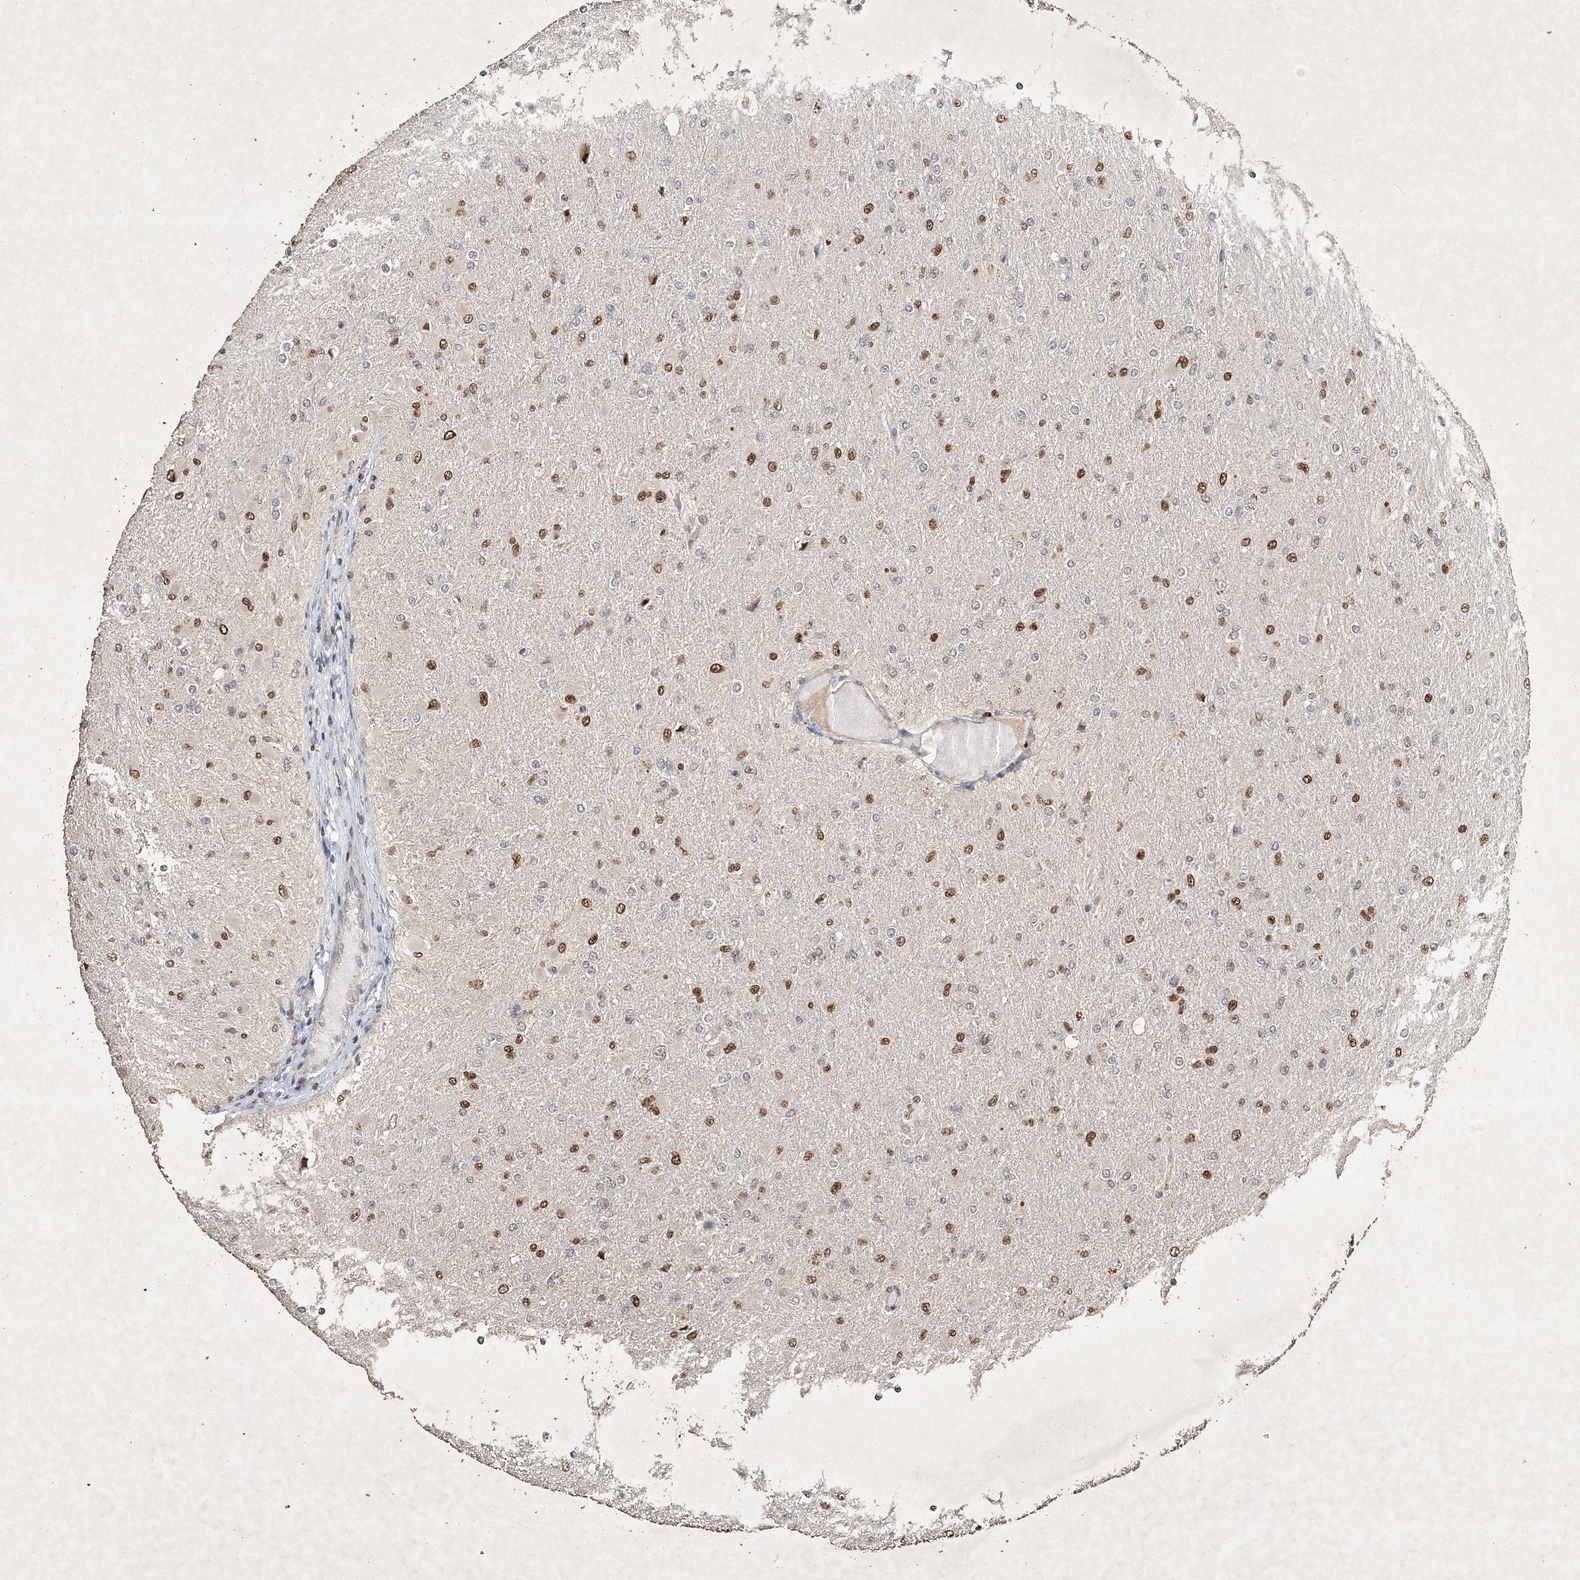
{"staining": {"intensity": "moderate", "quantity": "25%-75%", "location": "nuclear"}, "tissue": "glioma", "cell_type": "Tumor cells", "image_type": "cancer", "snomed": [{"axis": "morphology", "description": "Glioma, malignant, High grade"}, {"axis": "topography", "description": "Cerebral cortex"}], "caption": "A brown stain labels moderate nuclear staining of a protein in glioma tumor cells.", "gene": "C3orf38", "patient": {"sex": "female", "age": 36}}